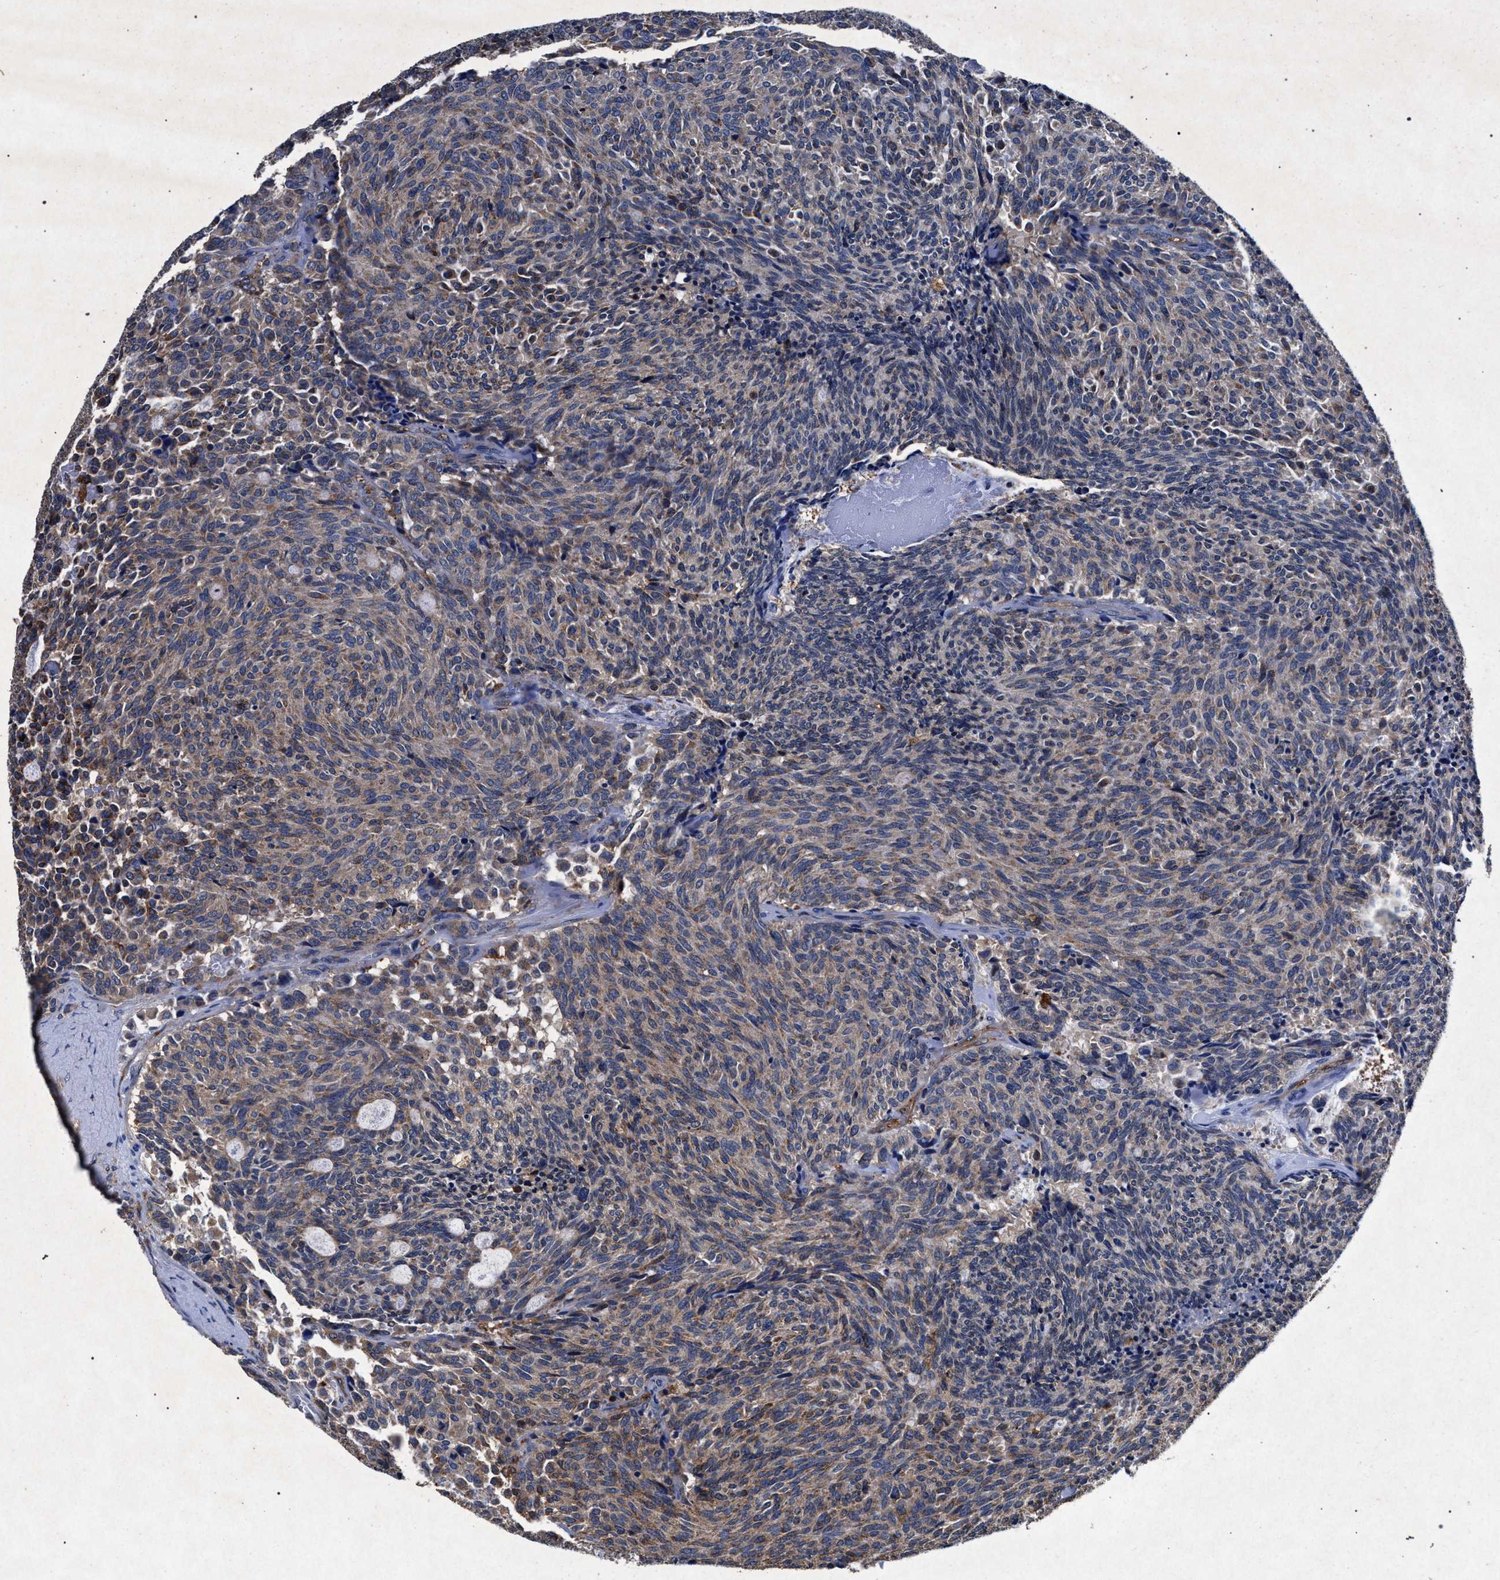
{"staining": {"intensity": "weak", "quantity": "25%-75%", "location": "cytoplasmic/membranous"}, "tissue": "carcinoid", "cell_type": "Tumor cells", "image_type": "cancer", "snomed": [{"axis": "morphology", "description": "Carcinoid, malignant, NOS"}, {"axis": "topography", "description": "Pancreas"}], "caption": "Carcinoid stained for a protein (brown) displays weak cytoplasmic/membranous positive expression in about 25%-75% of tumor cells.", "gene": "MARCKS", "patient": {"sex": "female", "age": 54}}